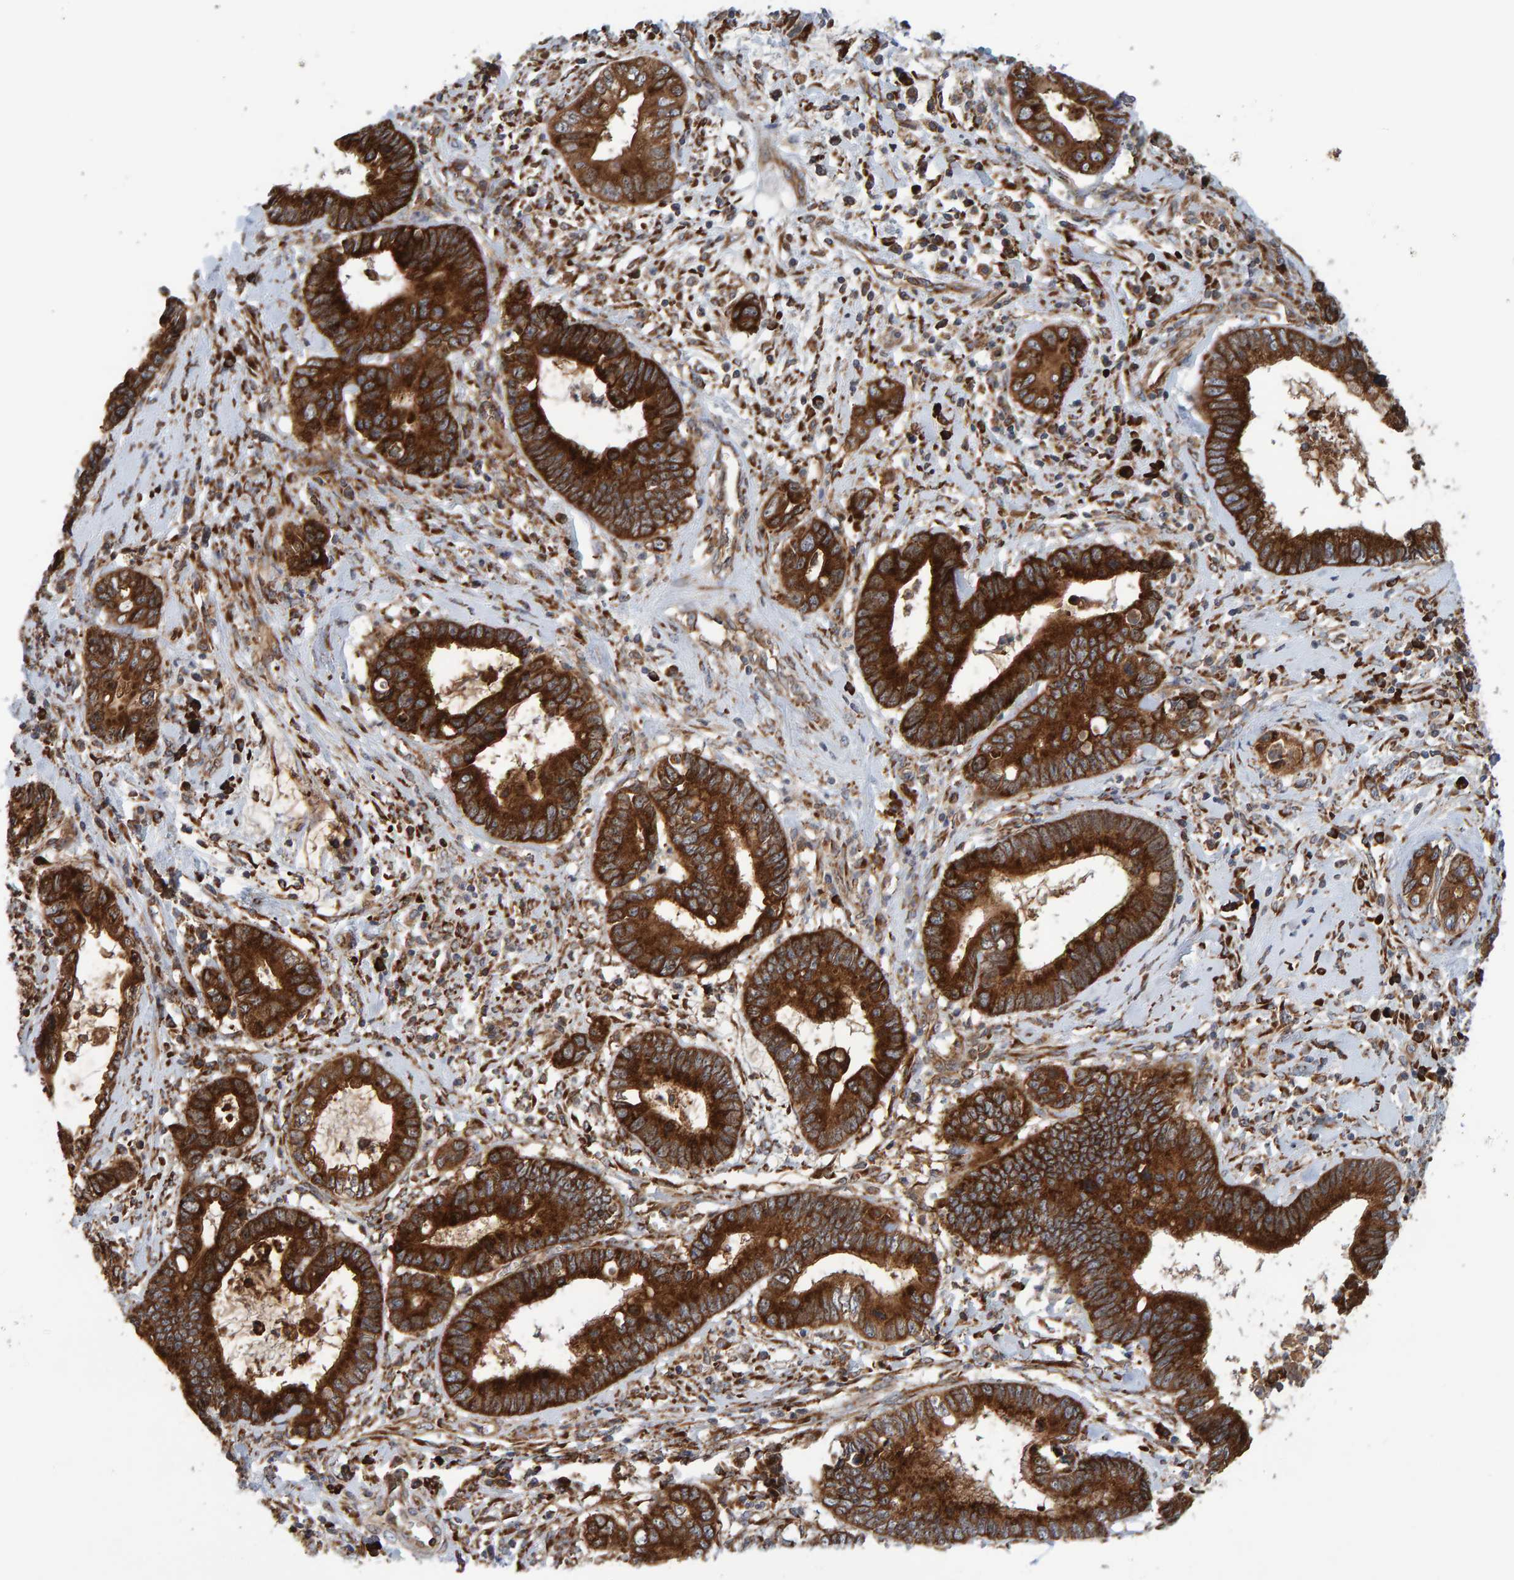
{"staining": {"intensity": "strong", "quantity": ">75%", "location": "cytoplasmic/membranous"}, "tissue": "cervical cancer", "cell_type": "Tumor cells", "image_type": "cancer", "snomed": [{"axis": "morphology", "description": "Adenocarcinoma, NOS"}, {"axis": "topography", "description": "Cervix"}], "caption": "About >75% of tumor cells in human adenocarcinoma (cervical) display strong cytoplasmic/membranous protein expression as visualized by brown immunohistochemical staining.", "gene": "BAIAP2", "patient": {"sex": "female", "age": 44}}